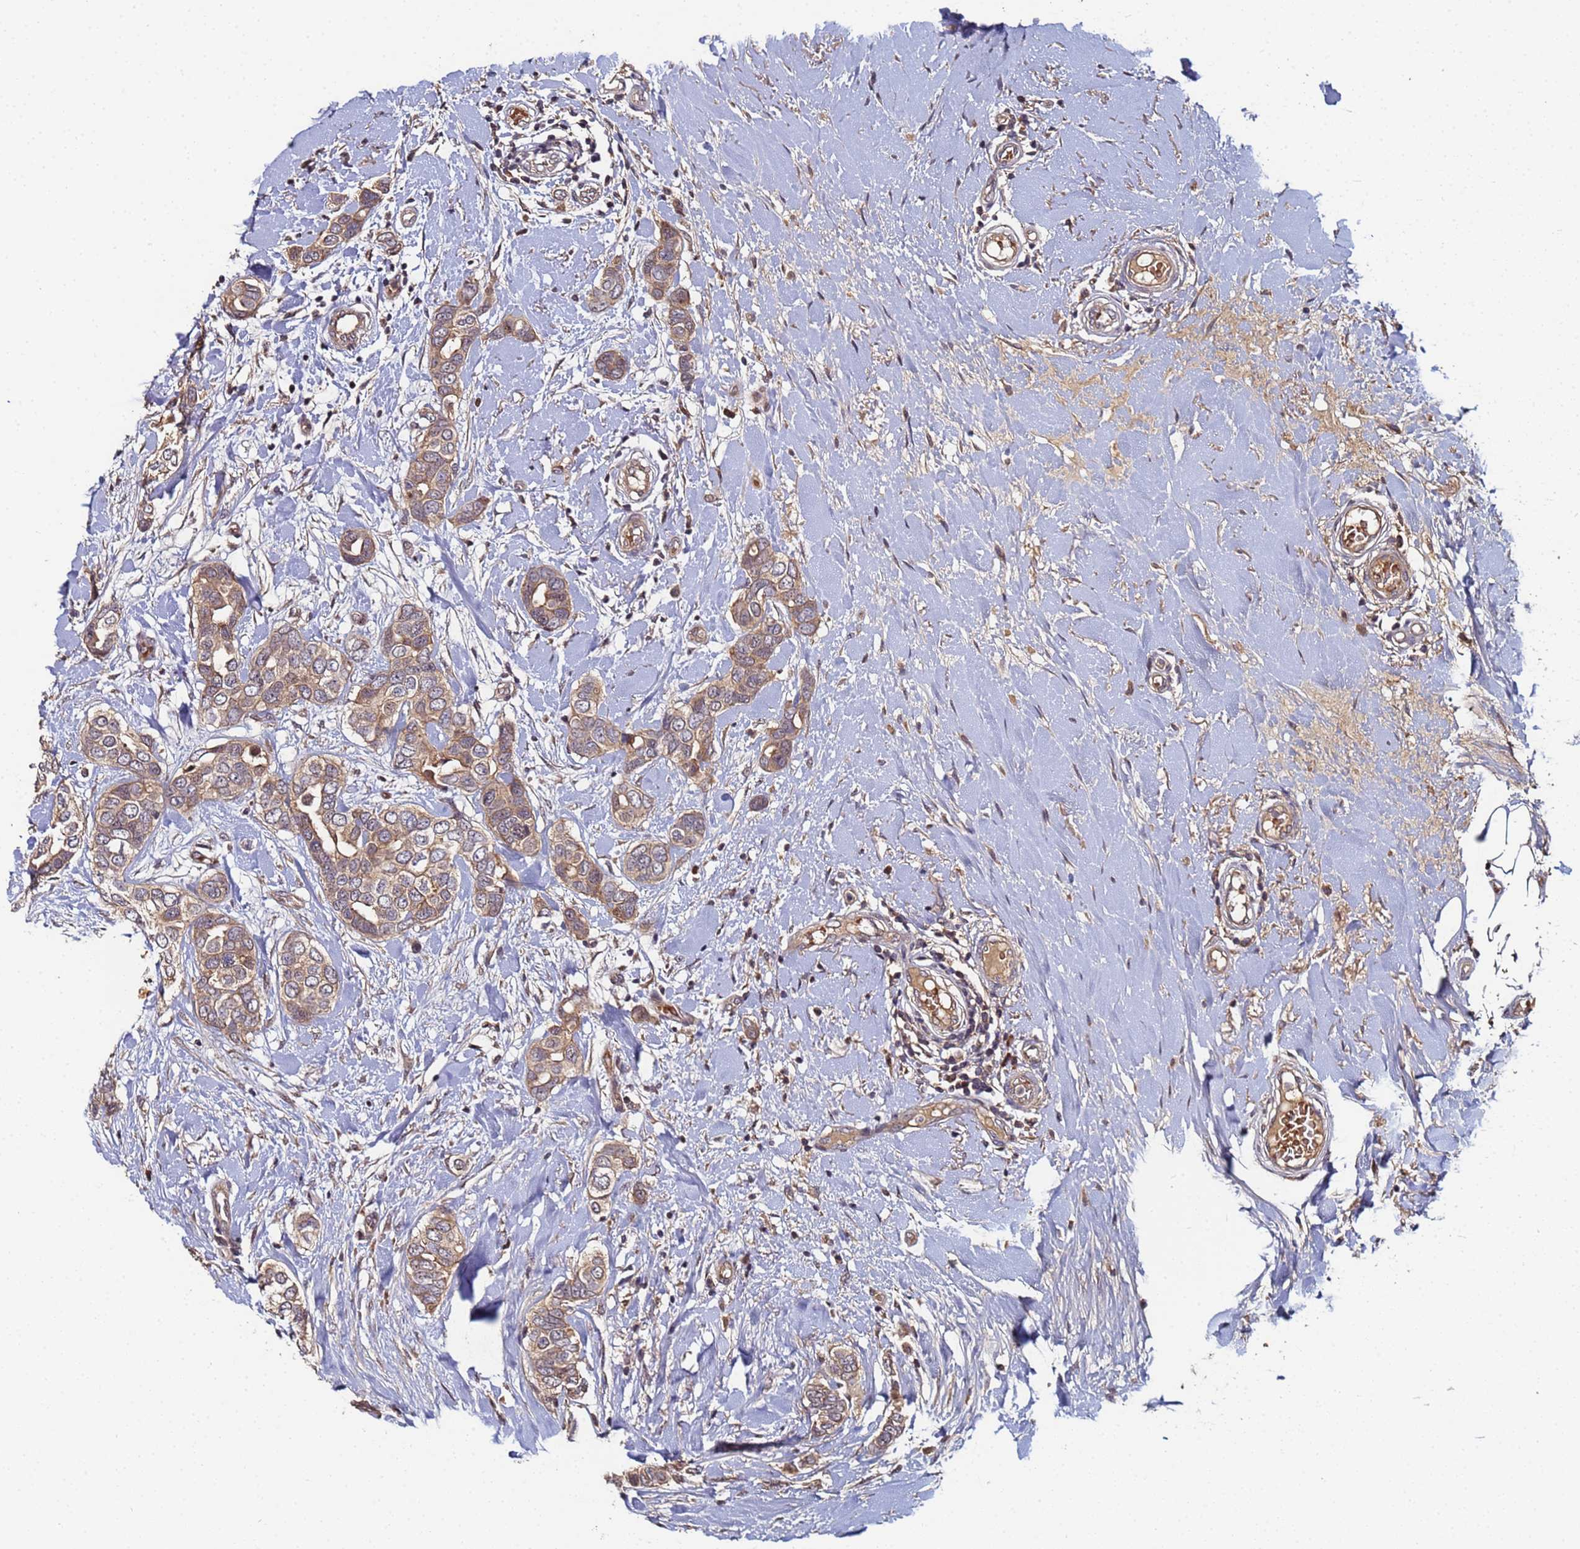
{"staining": {"intensity": "moderate", "quantity": ">75%", "location": "cytoplasmic/membranous"}, "tissue": "breast cancer", "cell_type": "Tumor cells", "image_type": "cancer", "snomed": [{"axis": "morphology", "description": "Lobular carcinoma"}, {"axis": "topography", "description": "Breast"}], "caption": "Moderate cytoplasmic/membranous protein expression is present in approximately >75% of tumor cells in breast cancer.", "gene": "OSER1", "patient": {"sex": "female", "age": 51}}